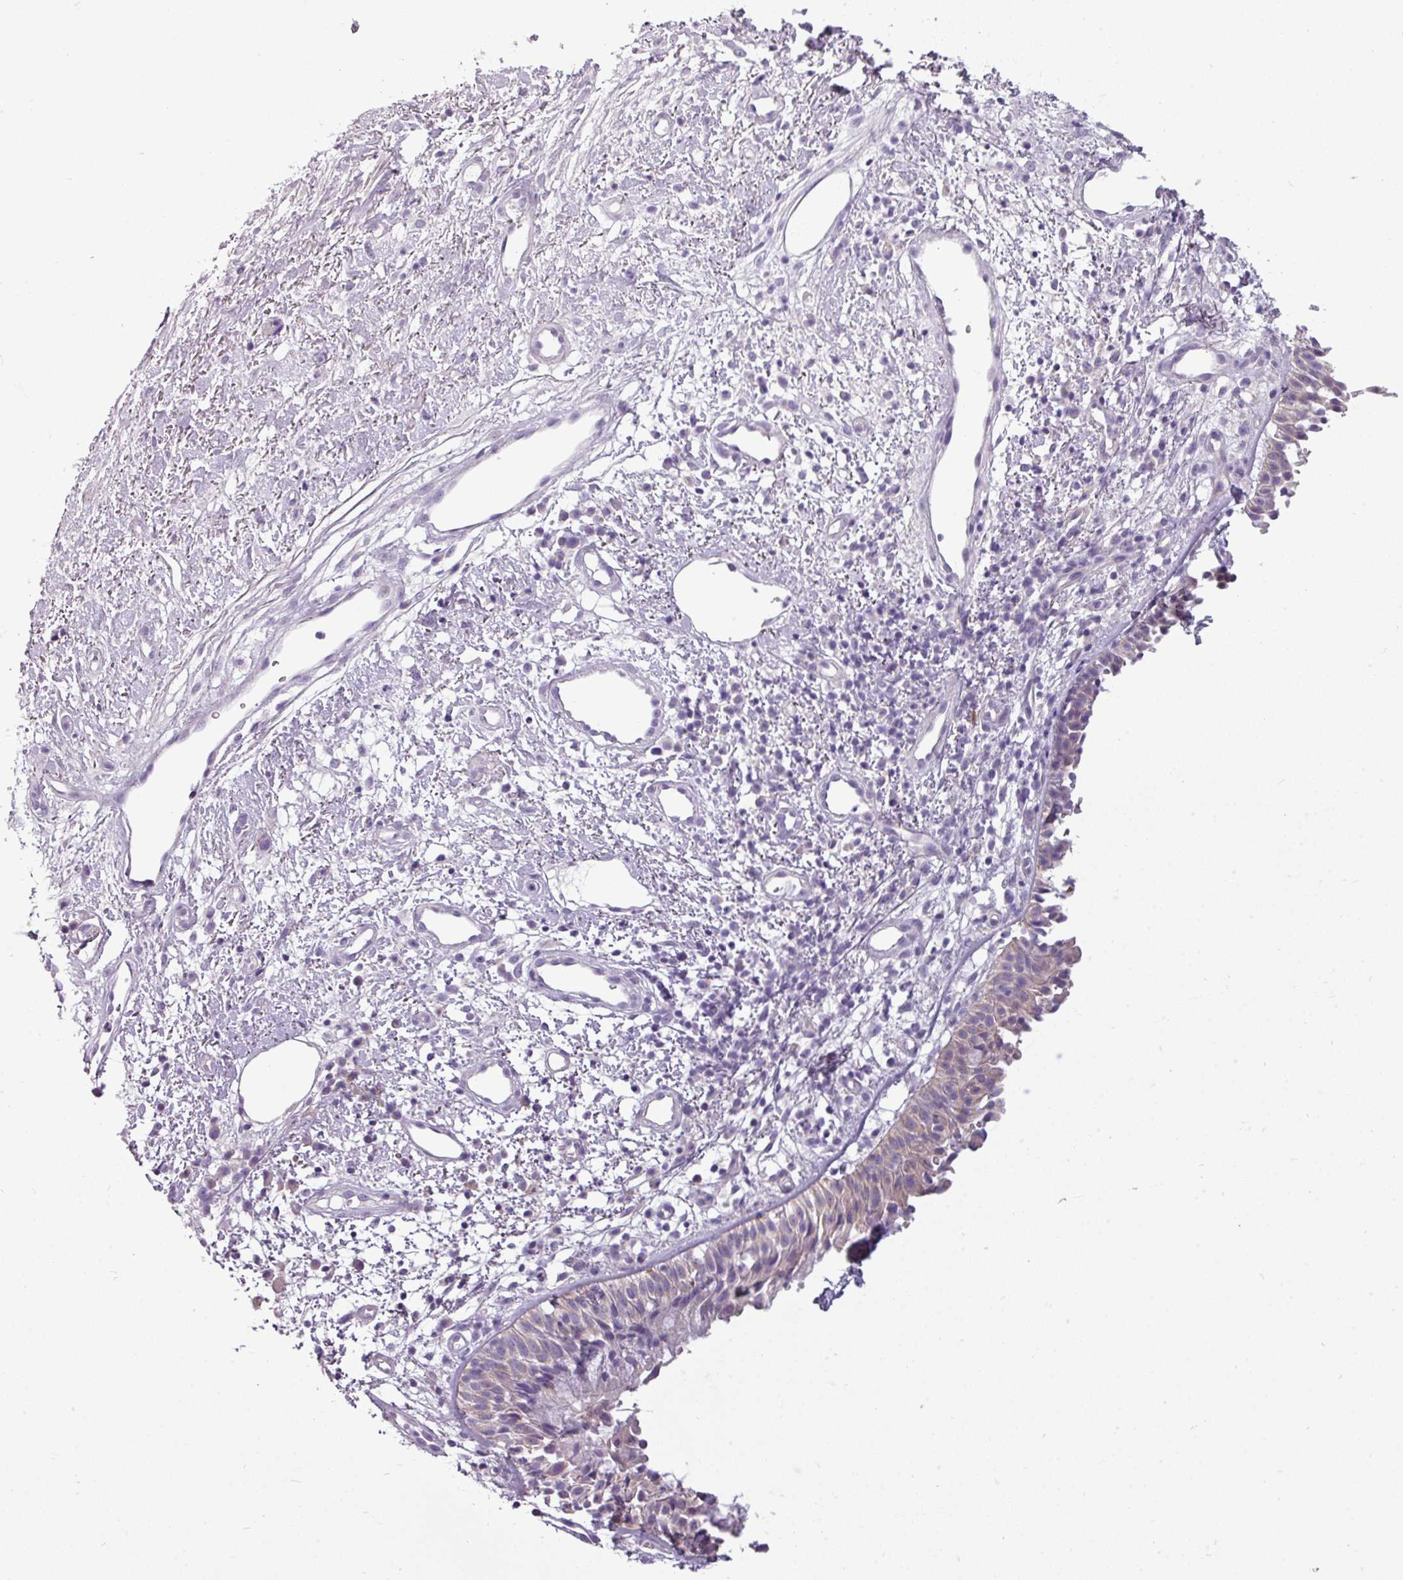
{"staining": {"intensity": "weak", "quantity": "<25%", "location": "cytoplasmic/membranous"}, "tissue": "nasopharynx", "cell_type": "Respiratory epithelial cells", "image_type": "normal", "snomed": [{"axis": "morphology", "description": "Normal tissue, NOS"}, {"axis": "topography", "description": "Cartilage tissue"}, {"axis": "topography", "description": "Nasopharynx"}, {"axis": "topography", "description": "Thyroid gland"}], "caption": "Respiratory epithelial cells show no significant positivity in benign nasopharynx.", "gene": "DNAAF9", "patient": {"sex": "male", "age": 63}}